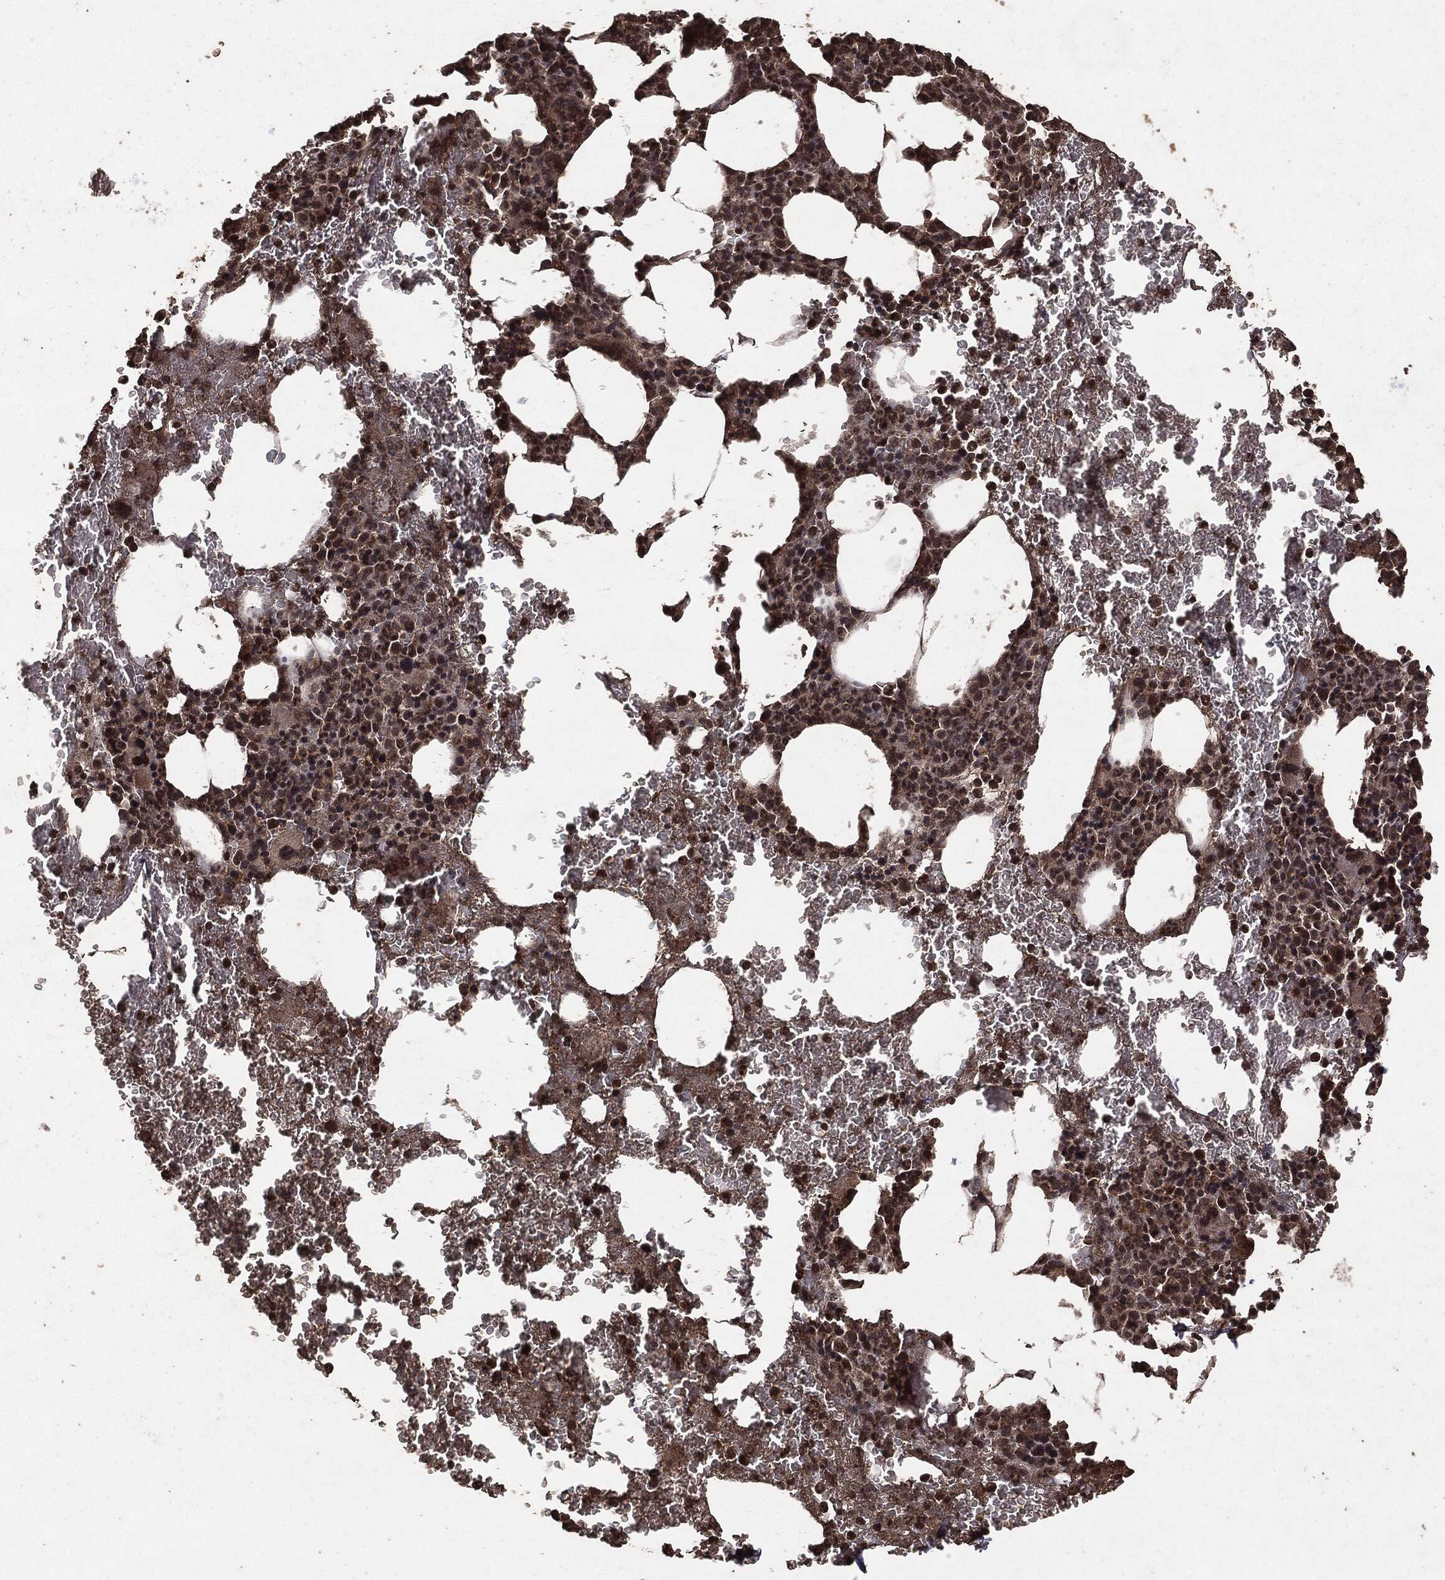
{"staining": {"intensity": "moderate", "quantity": "25%-75%", "location": "cytoplasmic/membranous,nuclear"}, "tissue": "bone marrow", "cell_type": "Hematopoietic cells", "image_type": "normal", "snomed": [{"axis": "morphology", "description": "Normal tissue, NOS"}, {"axis": "topography", "description": "Bone marrow"}], "caption": "IHC micrograph of normal bone marrow: human bone marrow stained using immunohistochemistry exhibits medium levels of moderate protein expression localized specifically in the cytoplasmic/membranous,nuclear of hematopoietic cells, appearing as a cytoplasmic/membranous,nuclear brown color.", "gene": "NME1", "patient": {"sex": "male", "age": 91}}